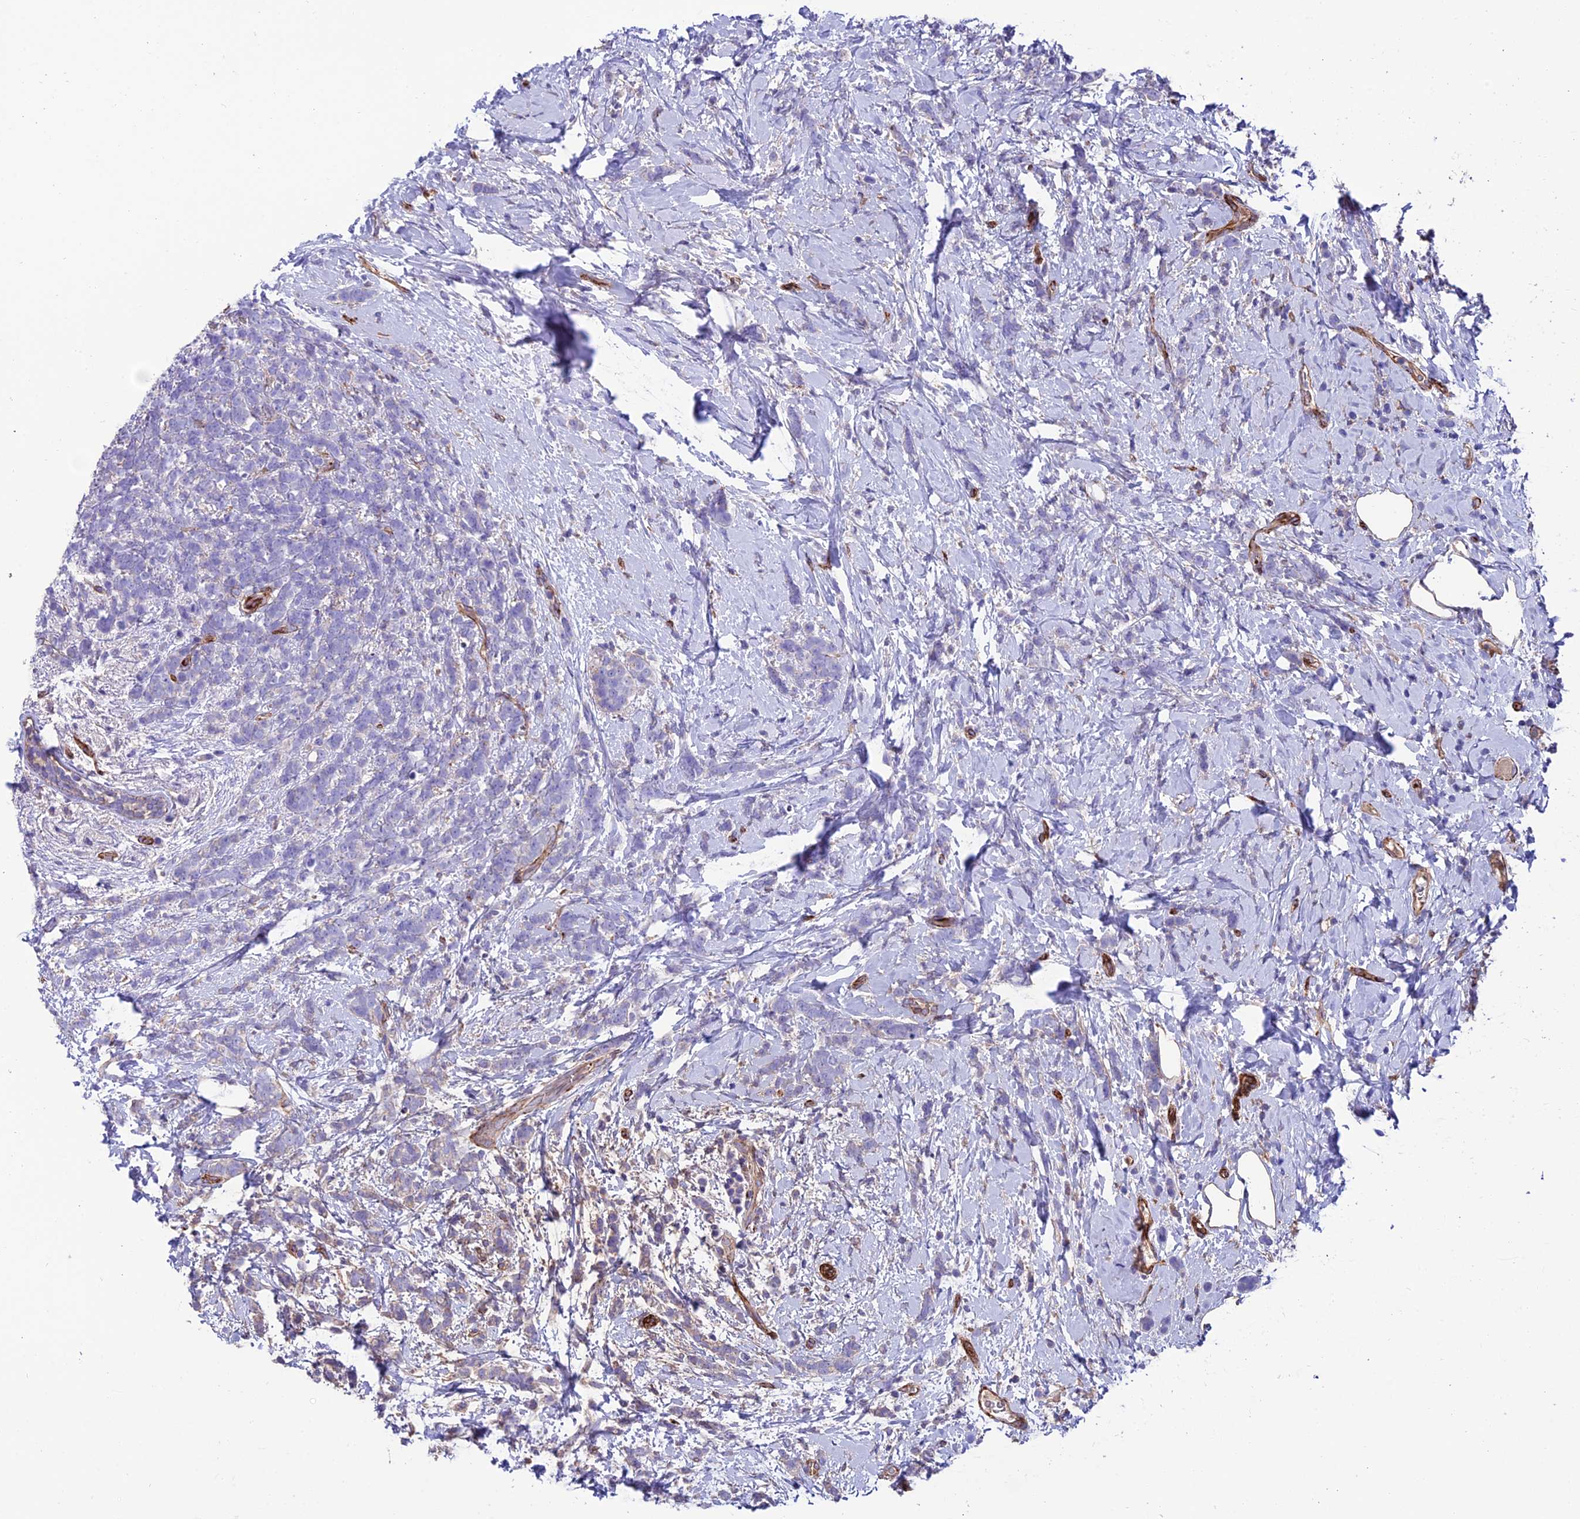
{"staining": {"intensity": "negative", "quantity": "none", "location": "none"}, "tissue": "breast cancer", "cell_type": "Tumor cells", "image_type": "cancer", "snomed": [{"axis": "morphology", "description": "Lobular carcinoma"}, {"axis": "topography", "description": "Breast"}], "caption": "The photomicrograph exhibits no significant expression in tumor cells of breast cancer (lobular carcinoma).", "gene": "REX1BD", "patient": {"sex": "female", "age": 58}}